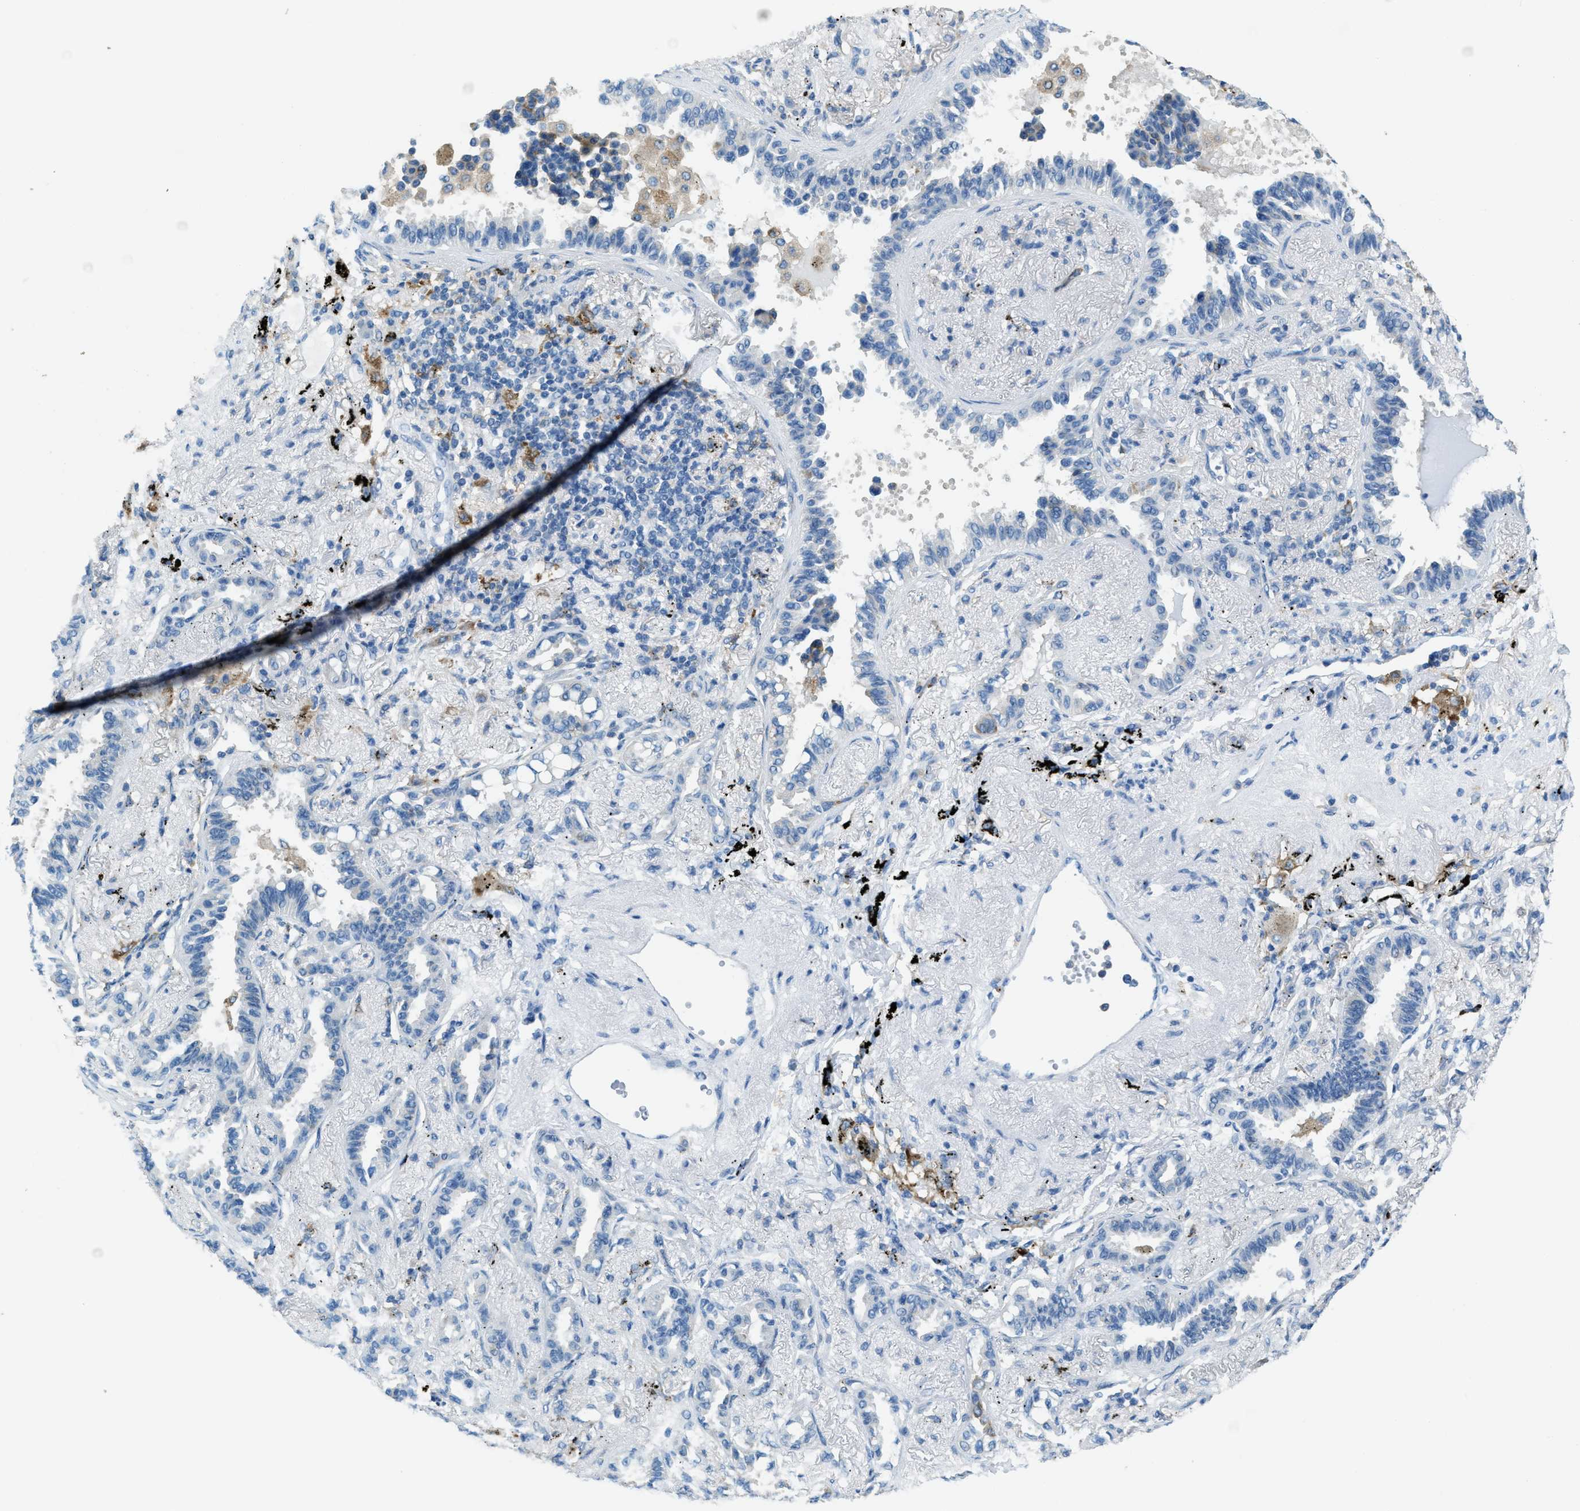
{"staining": {"intensity": "negative", "quantity": "none", "location": "none"}, "tissue": "lung cancer", "cell_type": "Tumor cells", "image_type": "cancer", "snomed": [{"axis": "morphology", "description": "Adenocarcinoma, NOS"}, {"axis": "topography", "description": "Lung"}], "caption": "Human adenocarcinoma (lung) stained for a protein using immunohistochemistry exhibits no positivity in tumor cells.", "gene": "MATCAP2", "patient": {"sex": "male", "age": 59}}